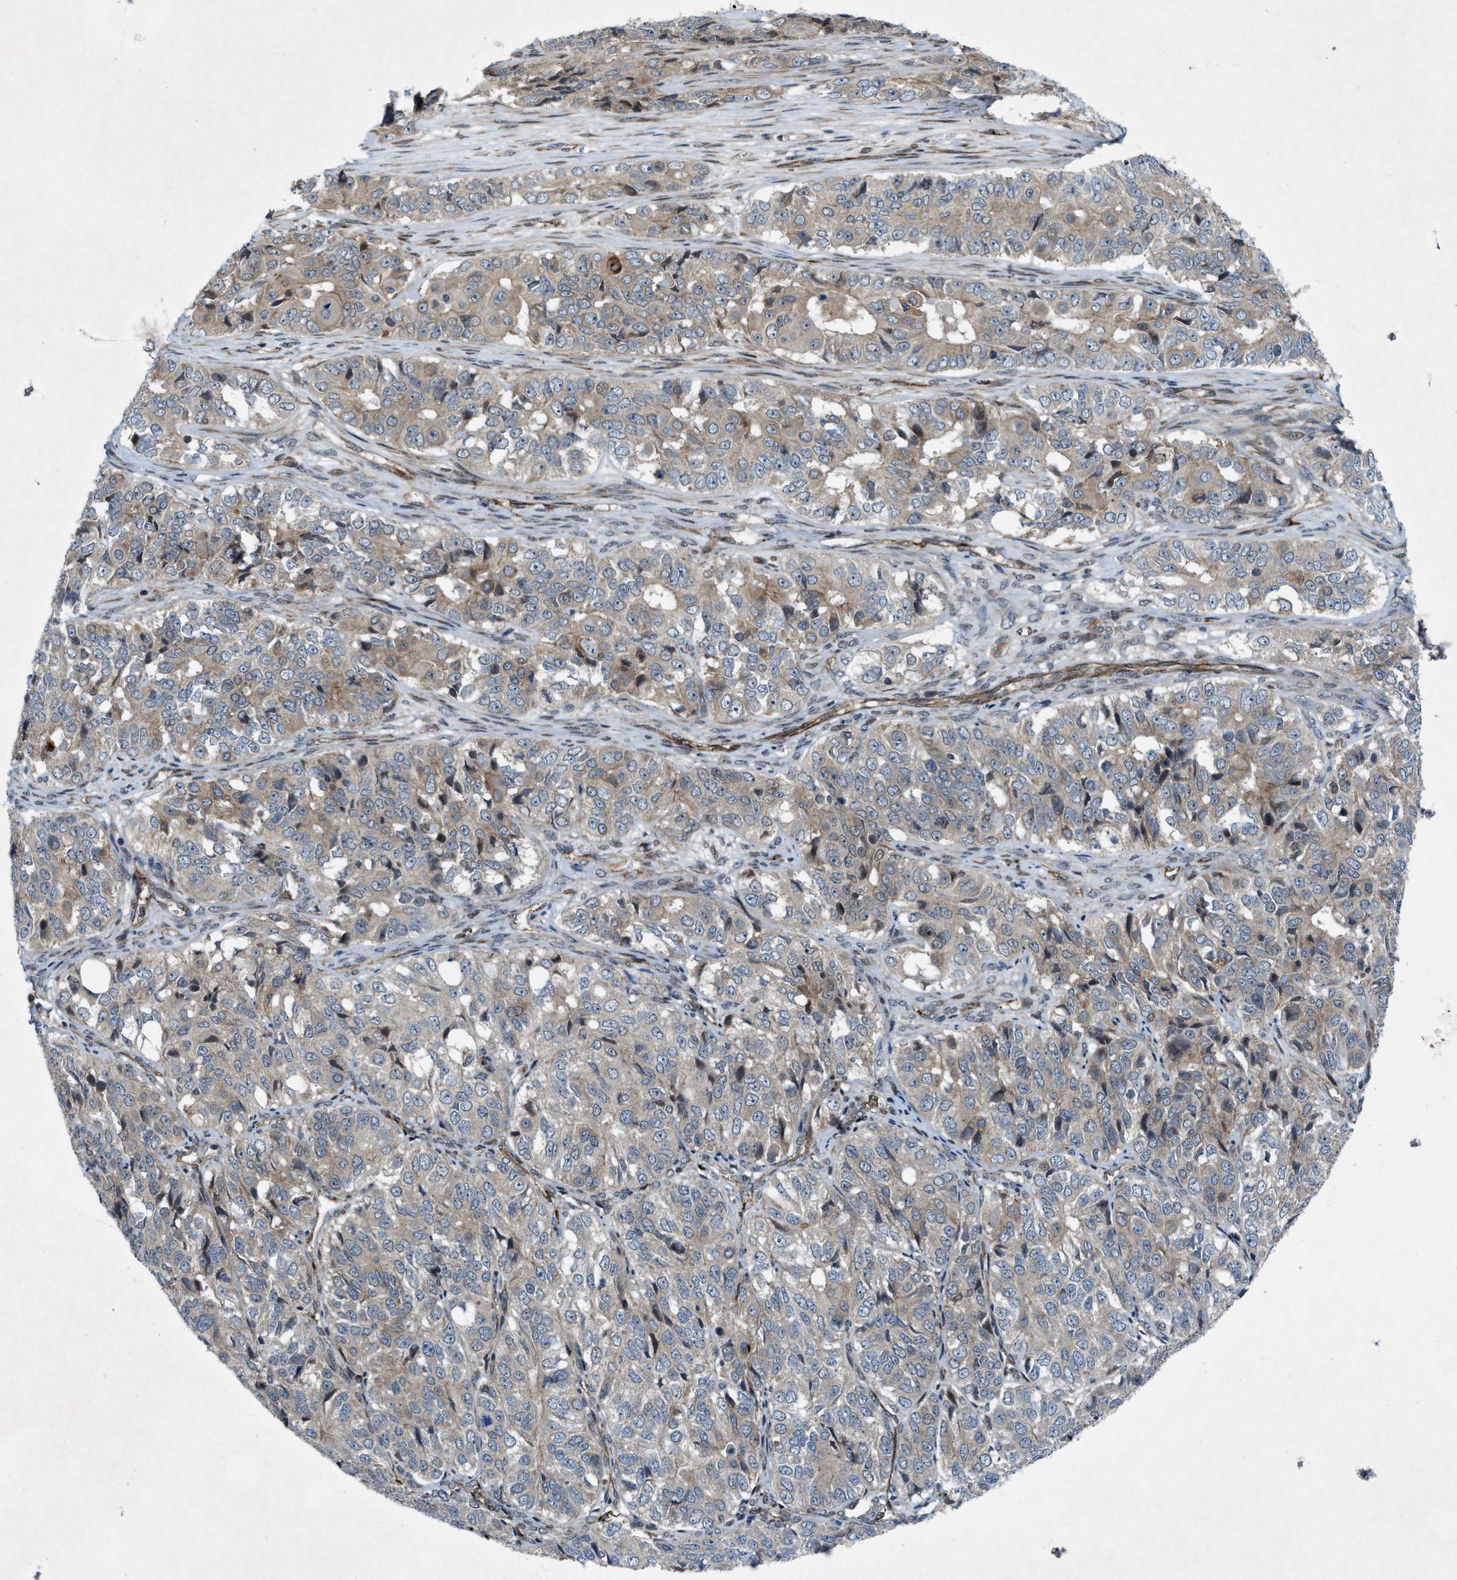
{"staining": {"intensity": "weak", "quantity": "25%-75%", "location": "cytoplasmic/membranous"}, "tissue": "ovarian cancer", "cell_type": "Tumor cells", "image_type": "cancer", "snomed": [{"axis": "morphology", "description": "Carcinoma, endometroid"}, {"axis": "topography", "description": "Ovary"}], "caption": "Brown immunohistochemical staining in human ovarian cancer reveals weak cytoplasmic/membranous staining in about 25%-75% of tumor cells.", "gene": "URGCP", "patient": {"sex": "female", "age": 51}}